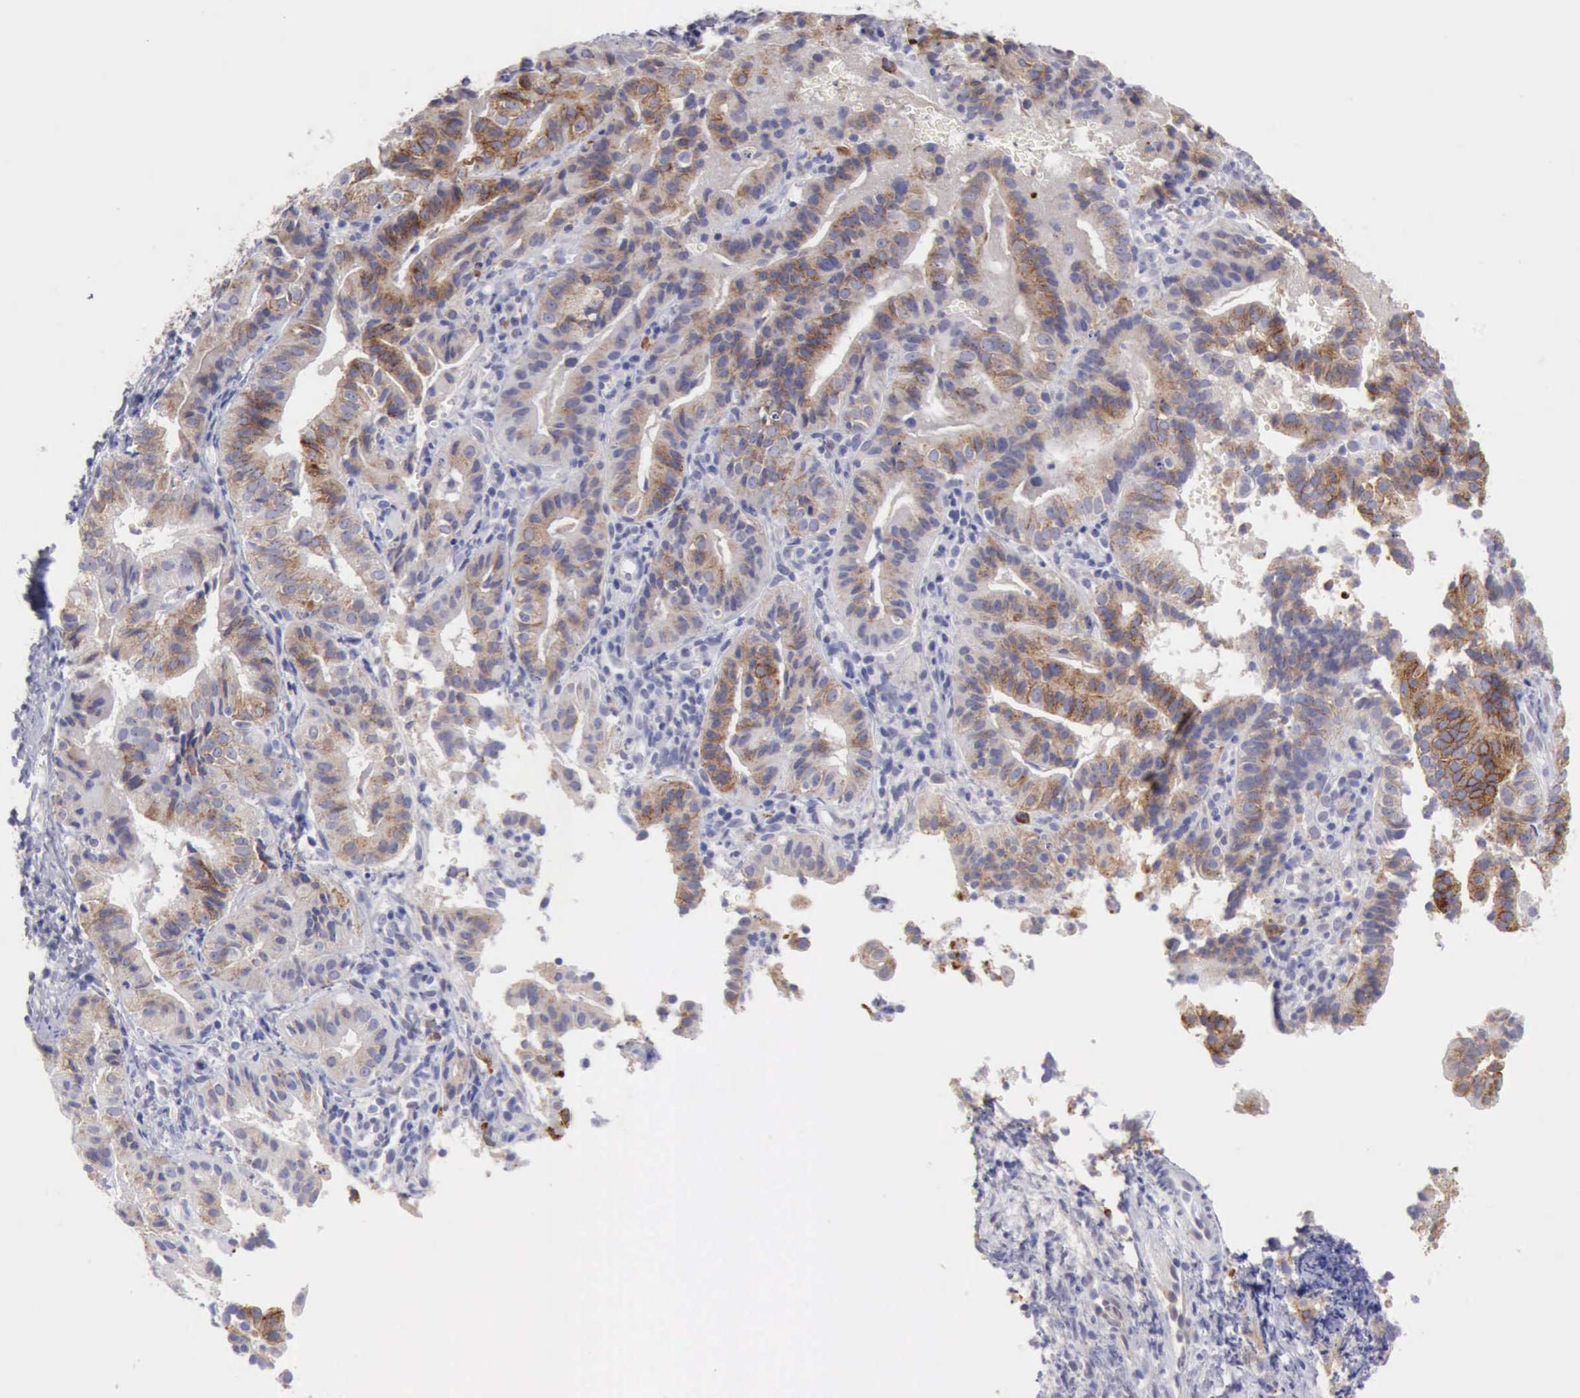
{"staining": {"intensity": "moderate", "quantity": ">75%", "location": "cytoplasmic/membranous"}, "tissue": "cervical cancer", "cell_type": "Tumor cells", "image_type": "cancer", "snomed": [{"axis": "morphology", "description": "Adenocarcinoma, NOS"}, {"axis": "topography", "description": "Cervix"}], "caption": "Brown immunohistochemical staining in human adenocarcinoma (cervical) reveals moderate cytoplasmic/membranous positivity in about >75% of tumor cells. (Stains: DAB in brown, nuclei in blue, Microscopy: brightfield microscopy at high magnification).", "gene": "TFRC", "patient": {"sex": "female", "age": 60}}